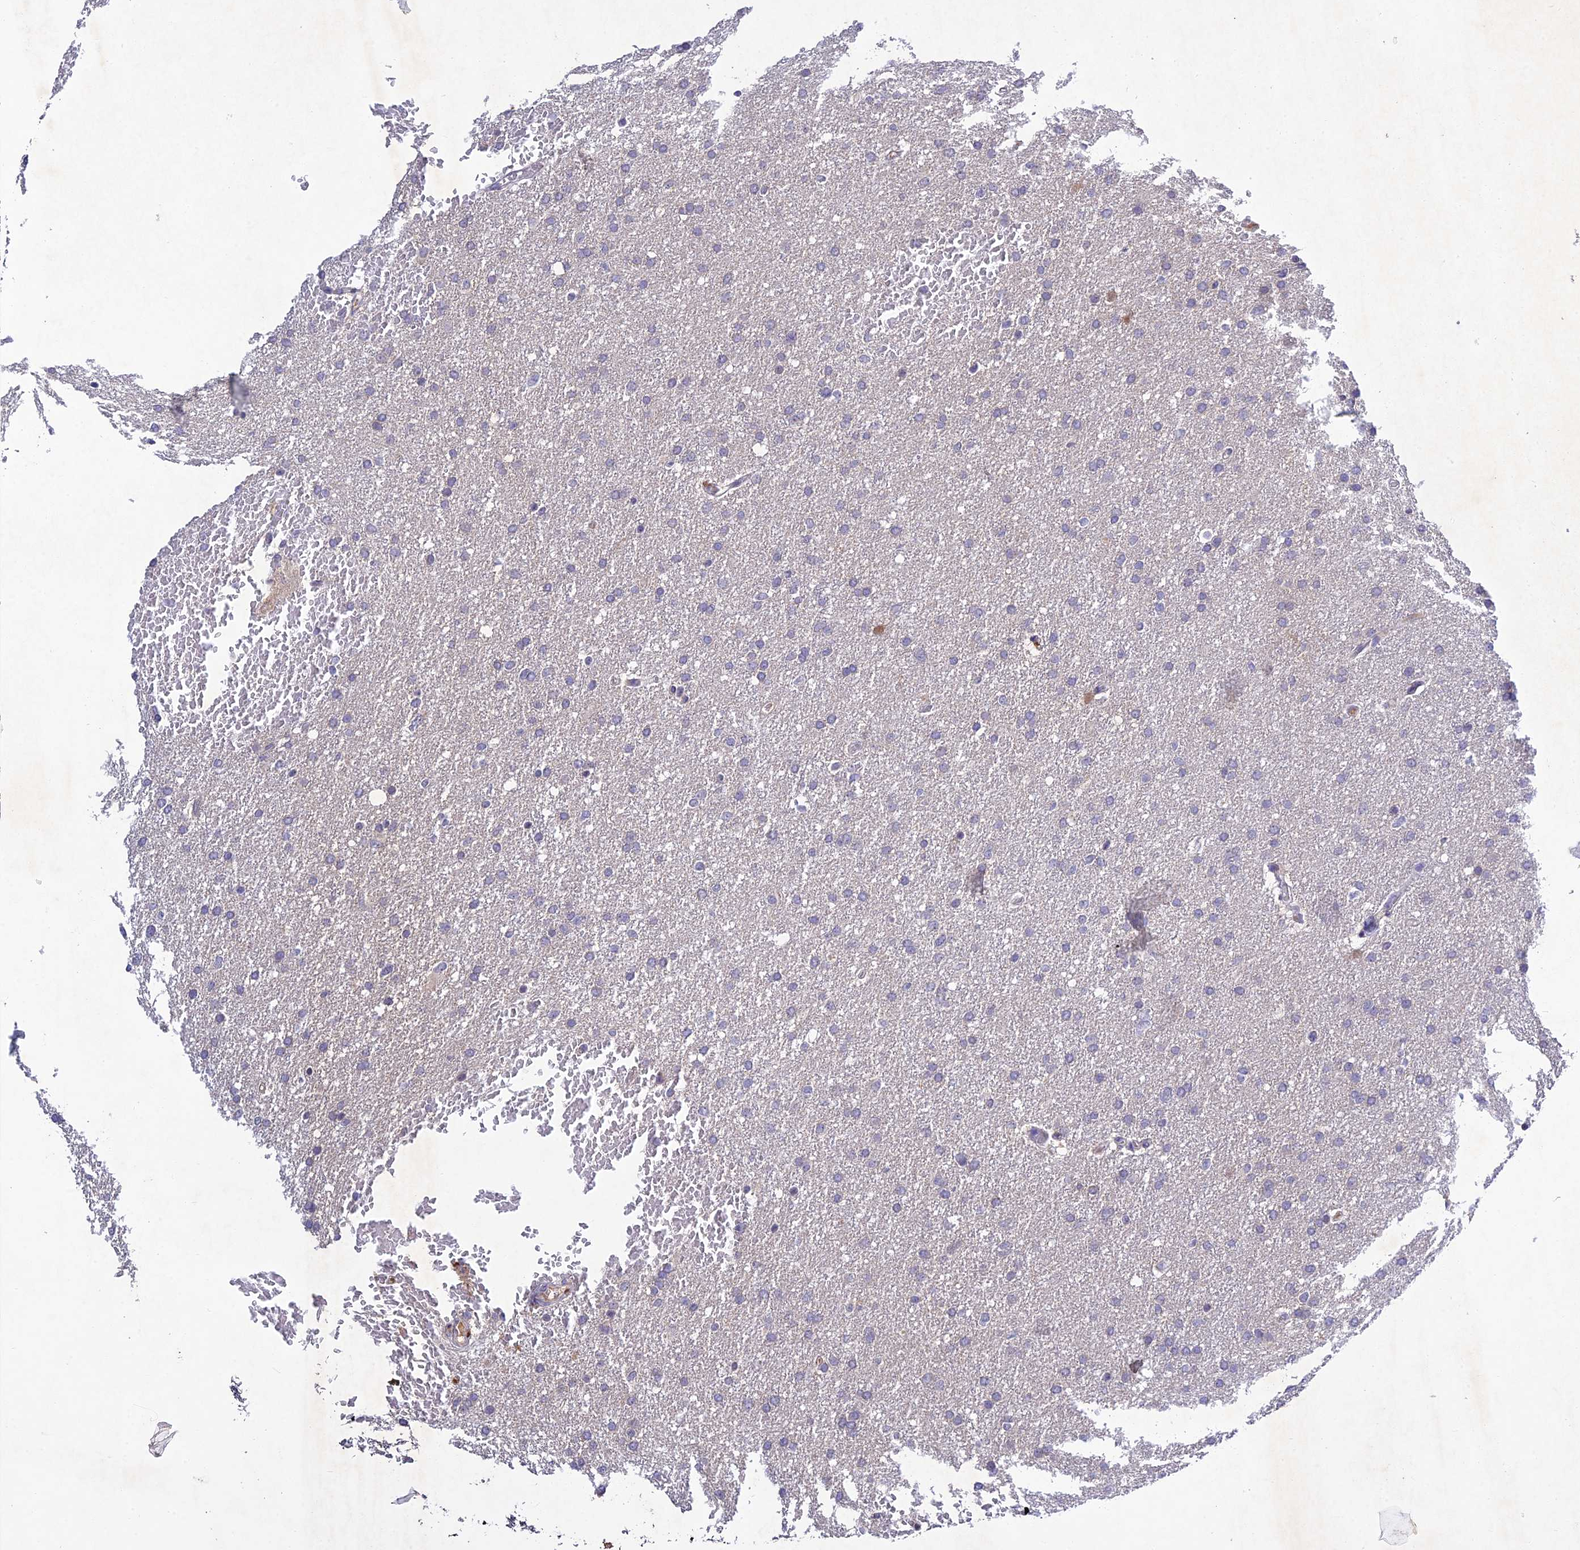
{"staining": {"intensity": "negative", "quantity": "none", "location": "none"}, "tissue": "glioma", "cell_type": "Tumor cells", "image_type": "cancer", "snomed": [{"axis": "morphology", "description": "Glioma, malignant, High grade"}, {"axis": "topography", "description": "Cerebral cortex"}], "caption": "Human malignant glioma (high-grade) stained for a protein using IHC reveals no positivity in tumor cells.", "gene": "CHST5", "patient": {"sex": "female", "age": 36}}